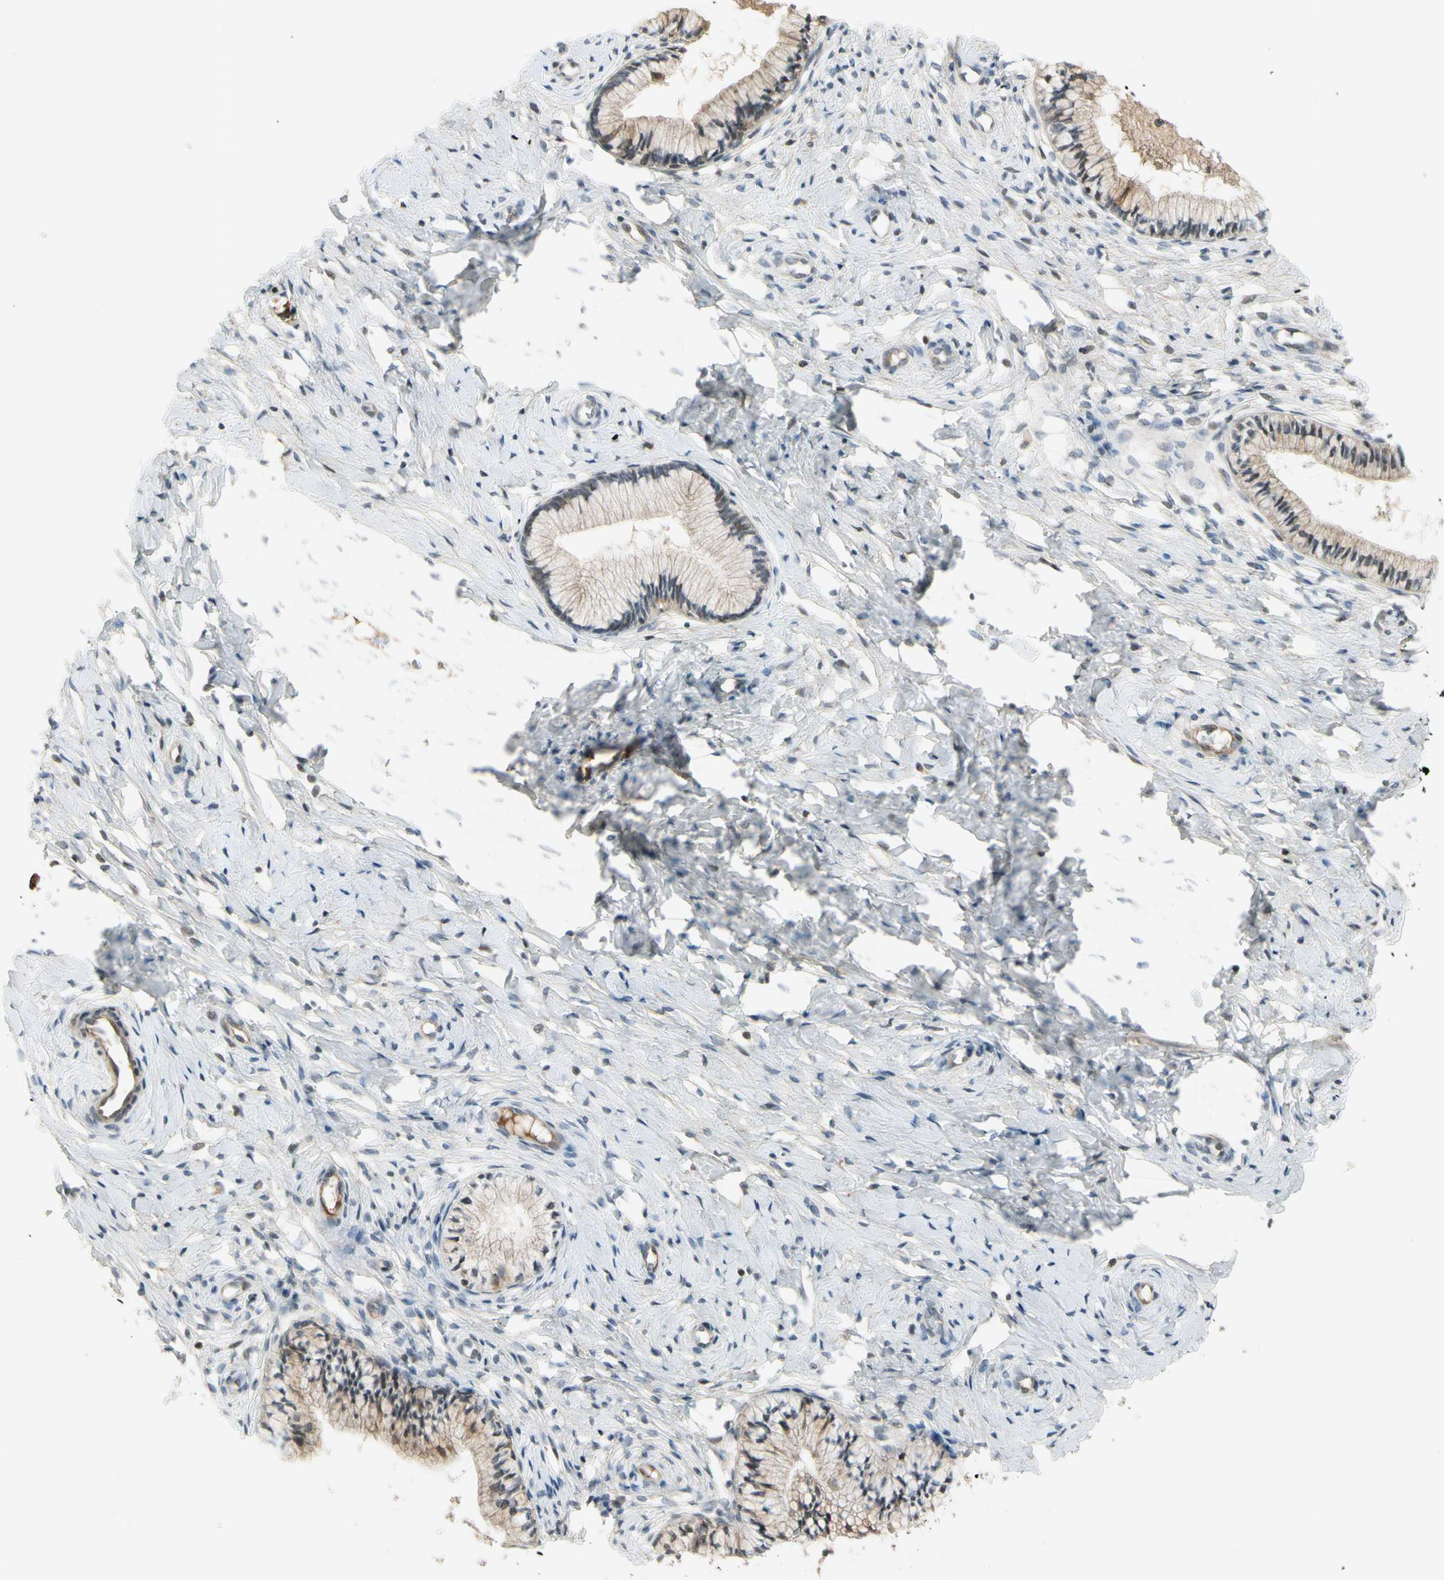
{"staining": {"intensity": "moderate", "quantity": ">75%", "location": "cytoplasmic/membranous,nuclear"}, "tissue": "cervix", "cell_type": "Glandular cells", "image_type": "normal", "snomed": [{"axis": "morphology", "description": "Normal tissue, NOS"}, {"axis": "topography", "description": "Cervix"}], "caption": "A high-resolution photomicrograph shows immunohistochemistry staining of benign cervix, which displays moderate cytoplasmic/membranous,nuclear expression in approximately >75% of glandular cells.", "gene": "ICAM5", "patient": {"sex": "female", "age": 46}}